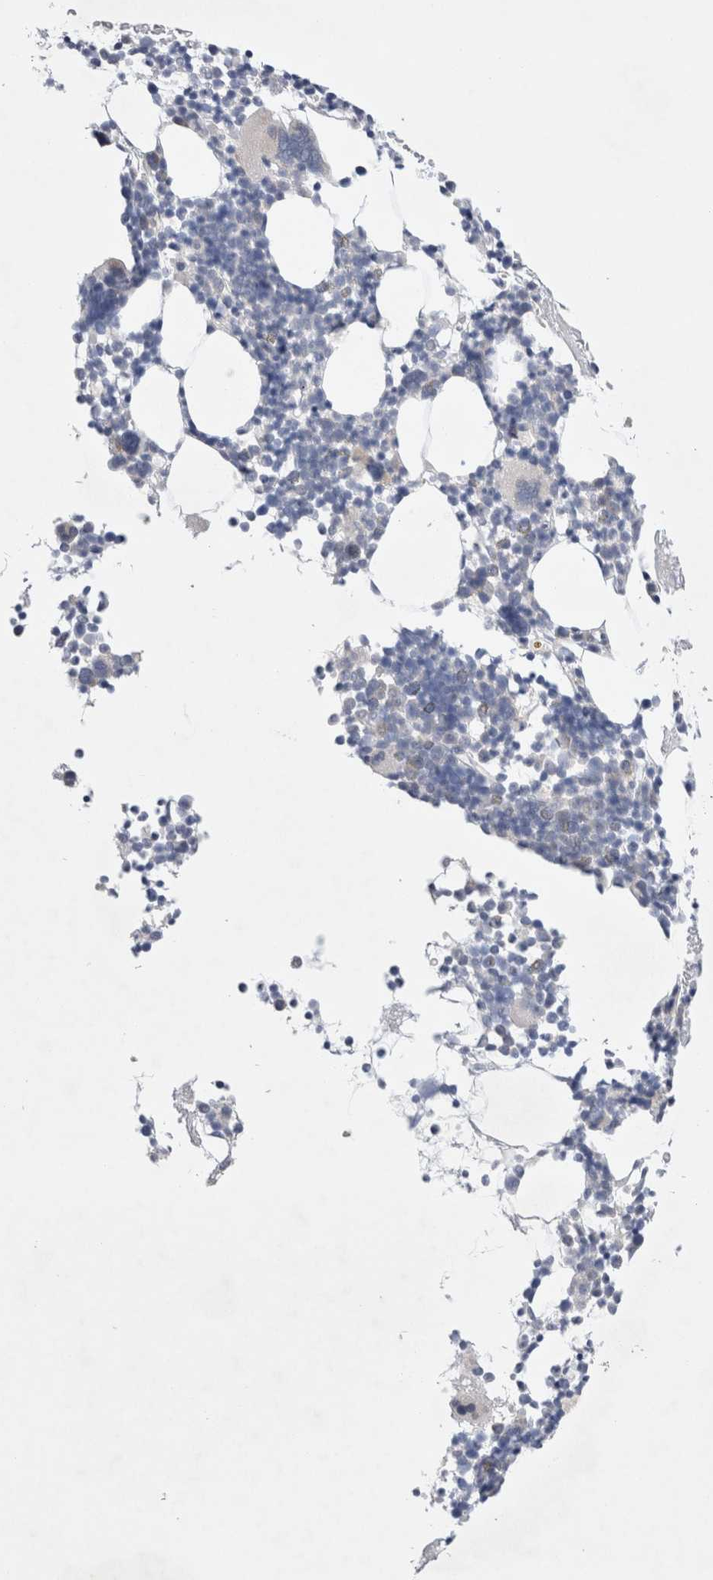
{"staining": {"intensity": "moderate", "quantity": "<25%", "location": "cytoplasmic/membranous"}, "tissue": "bone marrow", "cell_type": "Hematopoietic cells", "image_type": "normal", "snomed": [{"axis": "morphology", "description": "Normal tissue, NOS"}, {"axis": "morphology", "description": "Inflammation, NOS"}, {"axis": "topography", "description": "Bone marrow"}], "caption": "This is a micrograph of IHC staining of unremarkable bone marrow, which shows moderate expression in the cytoplasmic/membranous of hematopoietic cells.", "gene": "RBM12B", "patient": {"sex": "male", "age": 78}}